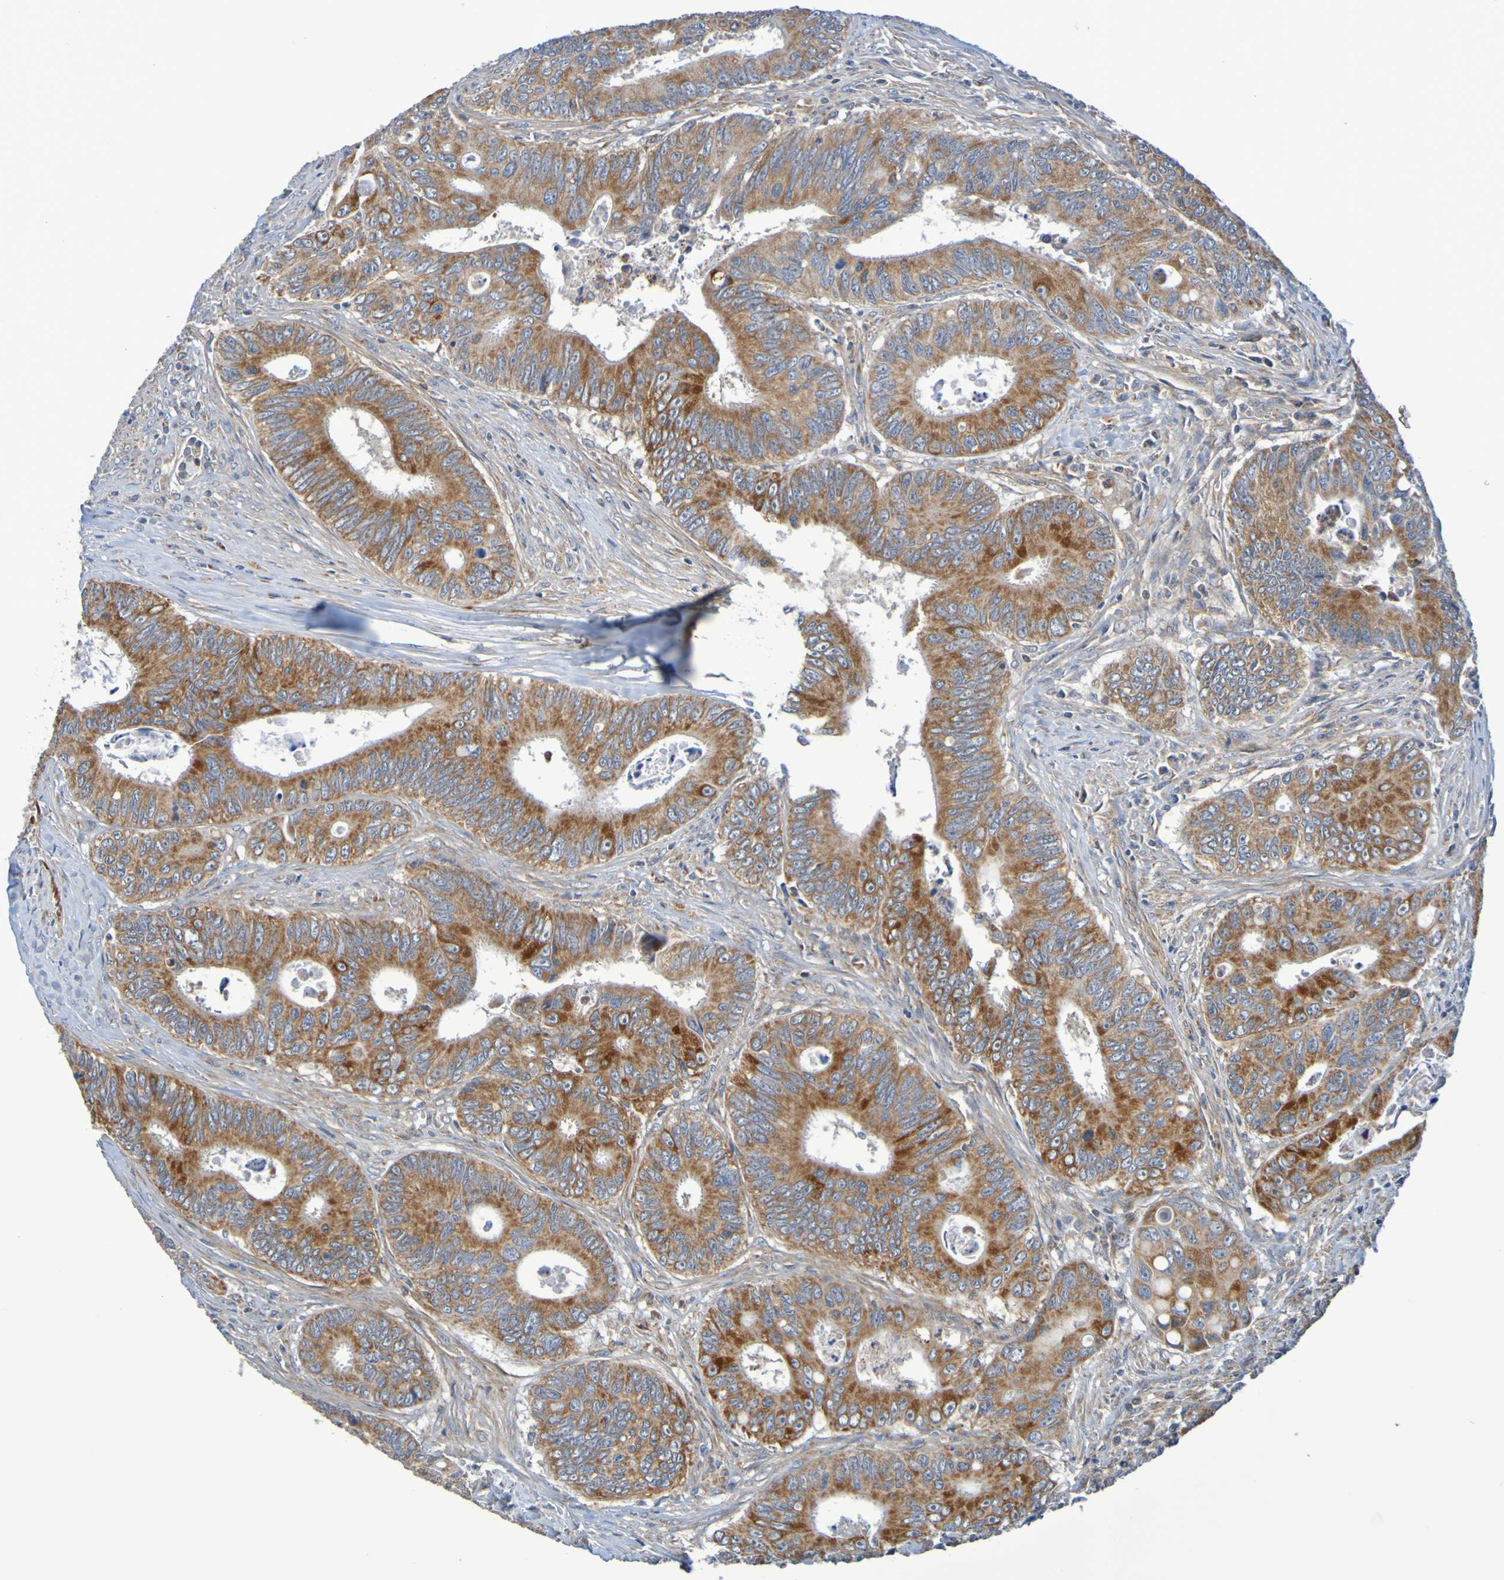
{"staining": {"intensity": "strong", "quantity": ">75%", "location": "cytoplasmic/membranous"}, "tissue": "colorectal cancer", "cell_type": "Tumor cells", "image_type": "cancer", "snomed": [{"axis": "morphology", "description": "Inflammation, NOS"}, {"axis": "morphology", "description": "Adenocarcinoma, NOS"}, {"axis": "topography", "description": "Colon"}], "caption": "DAB immunohistochemical staining of adenocarcinoma (colorectal) reveals strong cytoplasmic/membranous protein expression in about >75% of tumor cells. The protein of interest is stained brown, and the nuclei are stained in blue (DAB (3,3'-diaminobenzidine) IHC with brightfield microscopy, high magnification).", "gene": "CCDC51", "patient": {"sex": "male", "age": 72}}